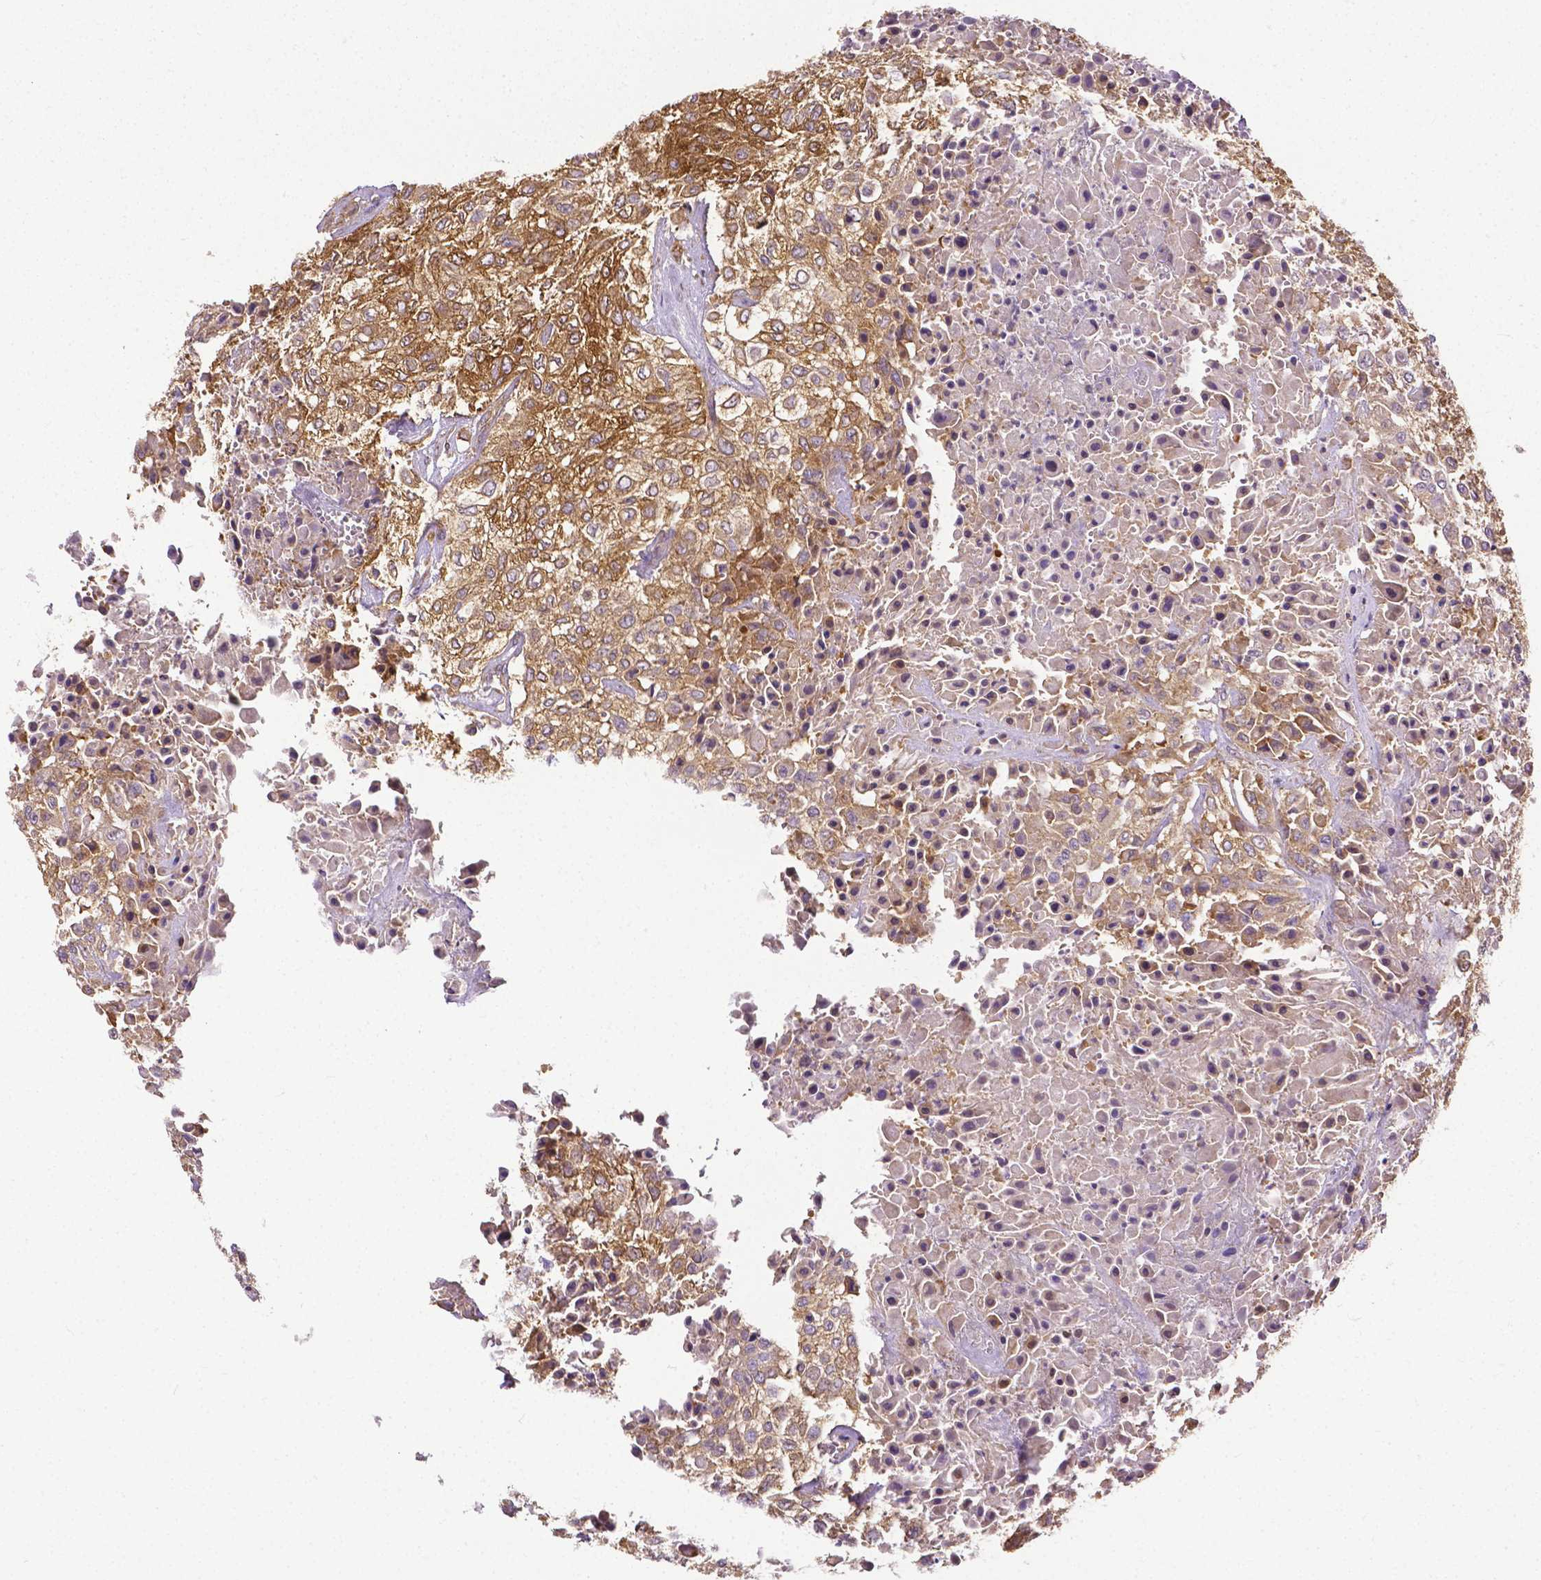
{"staining": {"intensity": "moderate", "quantity": ">75%", "location": "cytoplasmic/membranous"}, "tissue": "urothelial cancer", "cell_type": "Tumor cells", "image_type": "cancer", "snomed": [{"axis": "morphology", "description": "Urothelial carcinoma, High grade"}, {"axis": "topography", "description": "Urinary bladder"}], "caption": "Immunohistochemistry (IHC) (DAB (3,3'-diaminobenzidine)) staining of urothelial carcinoma (high-grade) shows moderate cytoplasmic/membranous protein staining in about >75% of tumor cells.", "gene": "DICER1", "patient": {"sex": "male", "age": 57}}